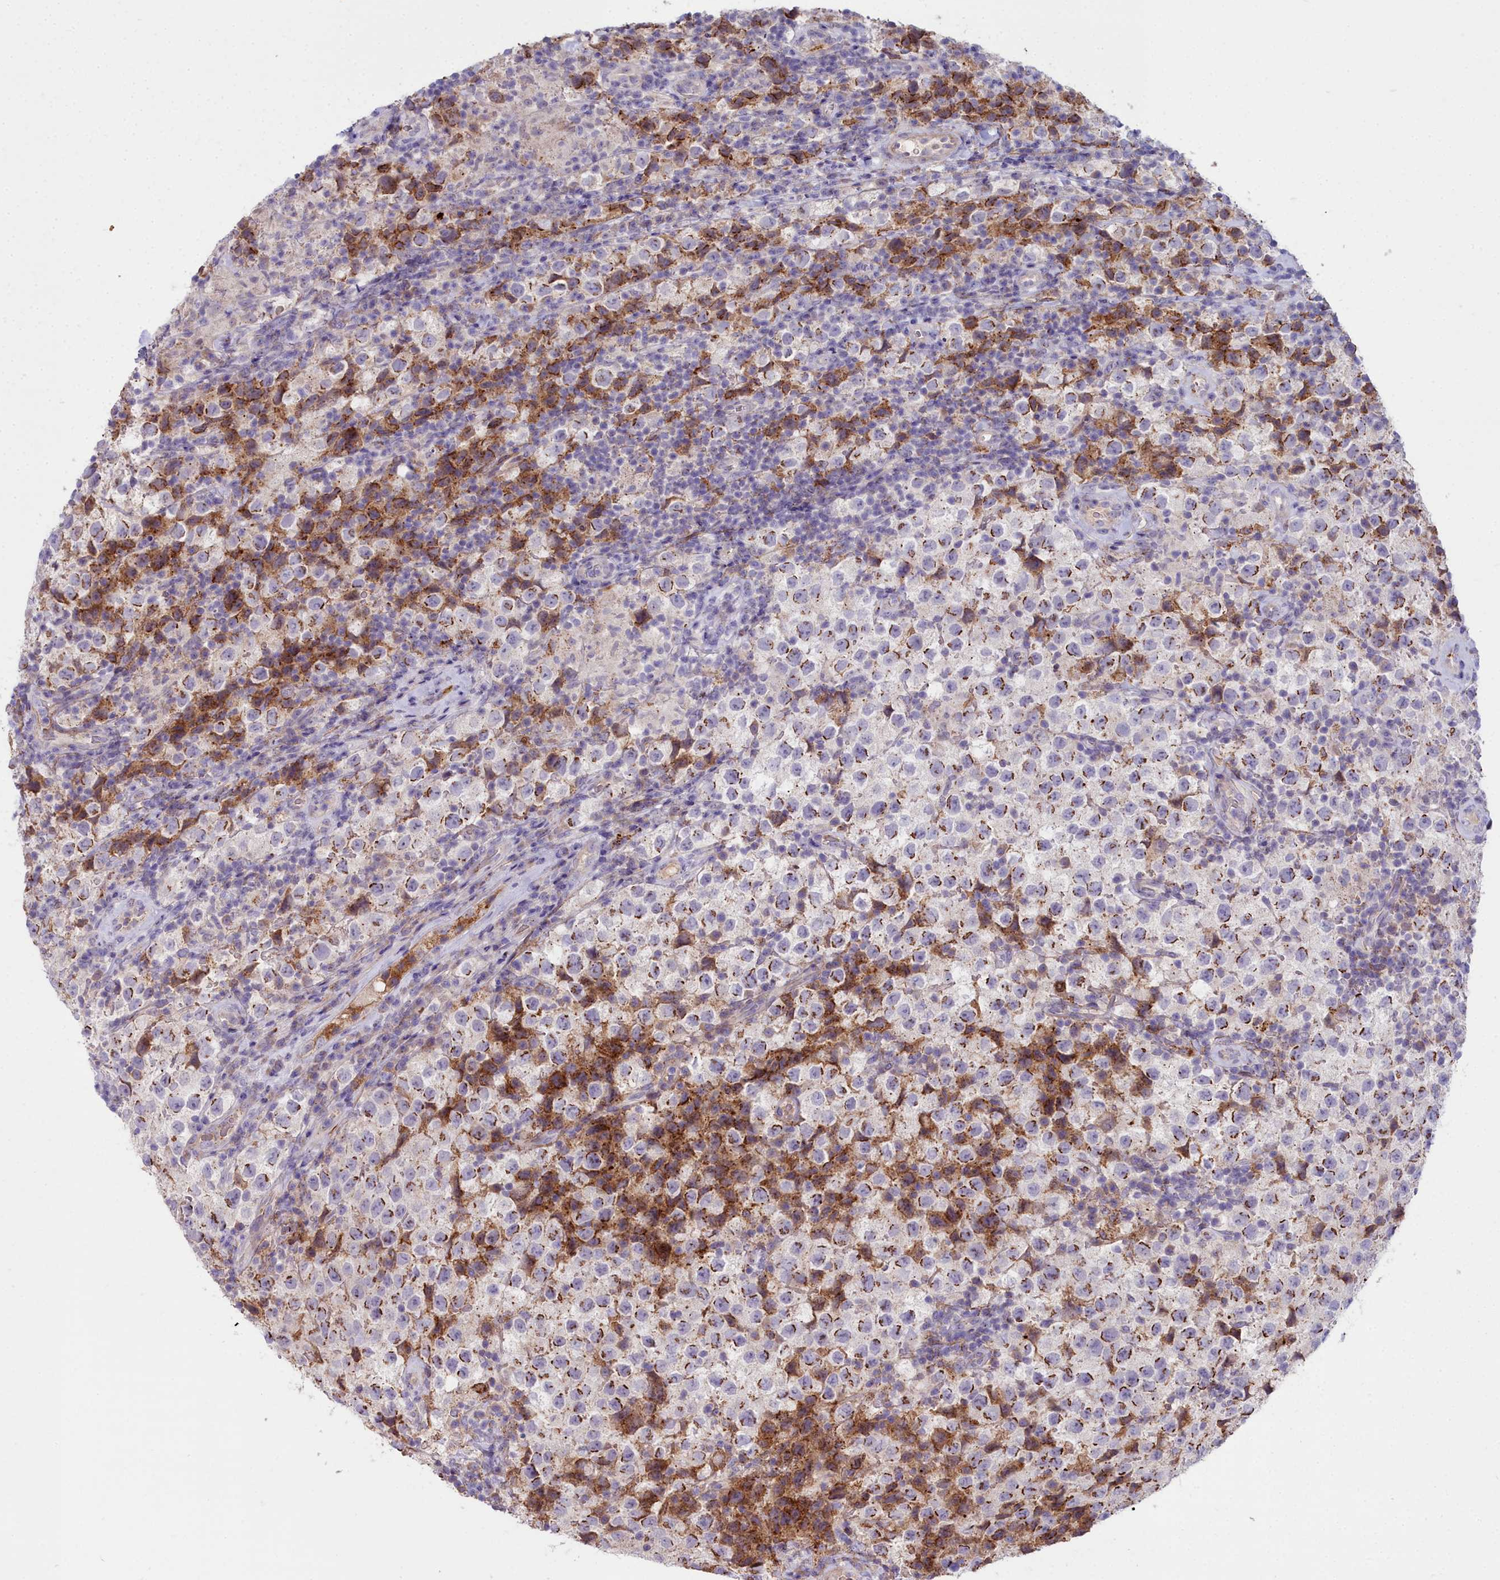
{"staining": {"intensity": "moderate", "quantity": "25%-75%", "location": "cytoplasmic/membranous"}, "tissue": "testis cancer", "cell_type": "Tumor cells", "image_type": "cancer", "snomed": [{"axis": "morphology", "description": "Seminoma, NOS"}, {"axis": "morphology", "description": "Carcinoma, Embryonal, NOS"}, {"axis": "topography", "description": "Testis"}], "caption": "Immunohistochemistry histopathology image of human embryonal carcinoma (testis) stained for a protein (brown), which shows medium levels of moderate cytoplasmic/membranous staining in approximately 25%-75% of tumor cells.", "gene": "FRMPD1", "patient": {"sex": "male", "age": 41}}